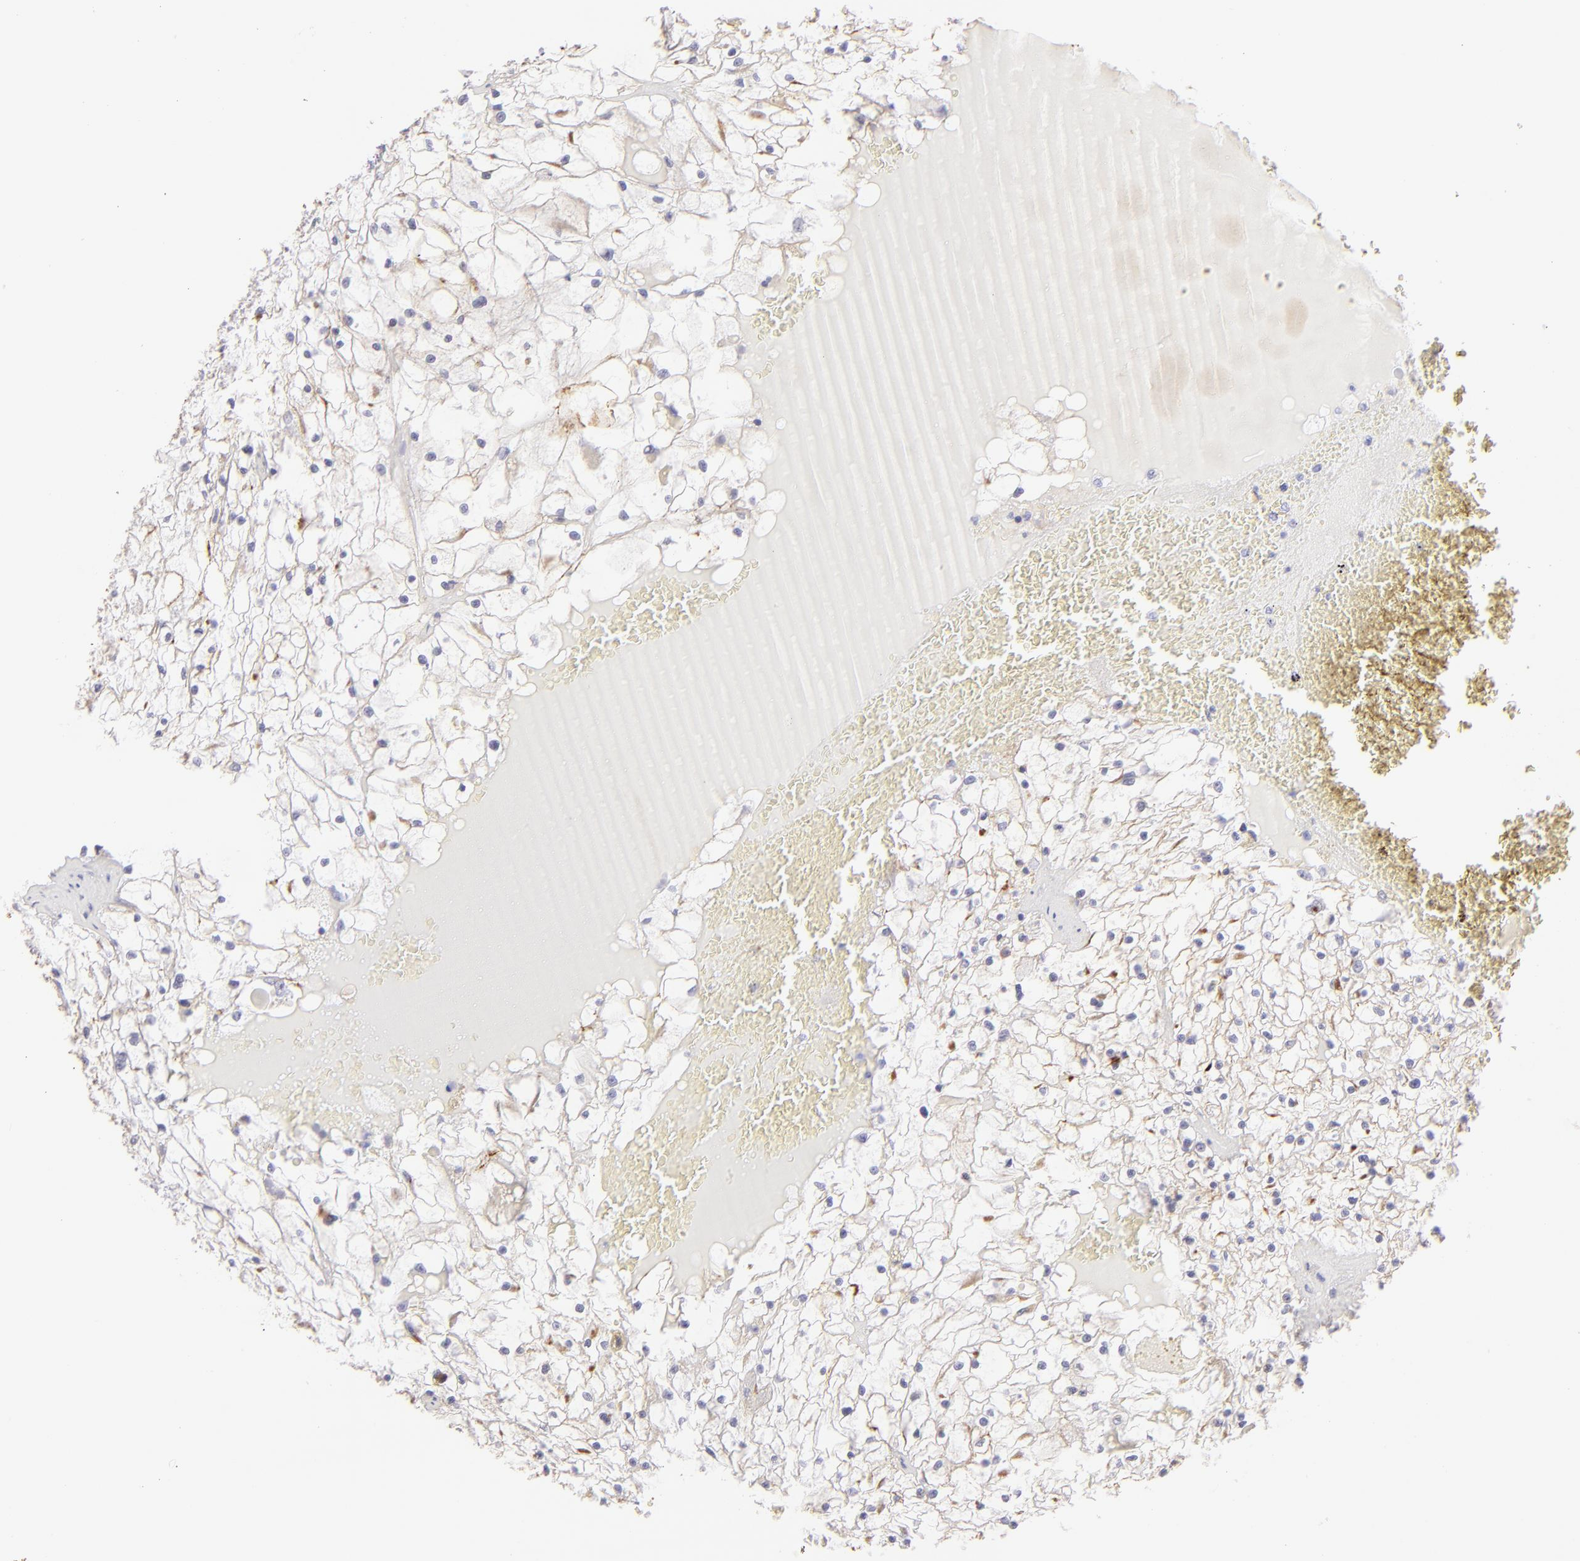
{"staining": {"intensity": "negative", "quantity": "none", "location": "none"}, "tissue": "renal cancer", "cell_type": "Tumor cells", "image_type": "cancer", "snomed": [{"axis": "morphology", "description": "Adenocarcinoma, NOS"}, {"axis": "topography", "description": "Kidney"}], "caption": "Tumor cells are negative for protein expression in human renal cancer. Brightfield microscopy of immunohistochemistry stained with DAB (brown) and hematoxylin (blue), captured at high magnification.", "gene": "CLDN4", "patient": {"sex": "male", "age": 61}}